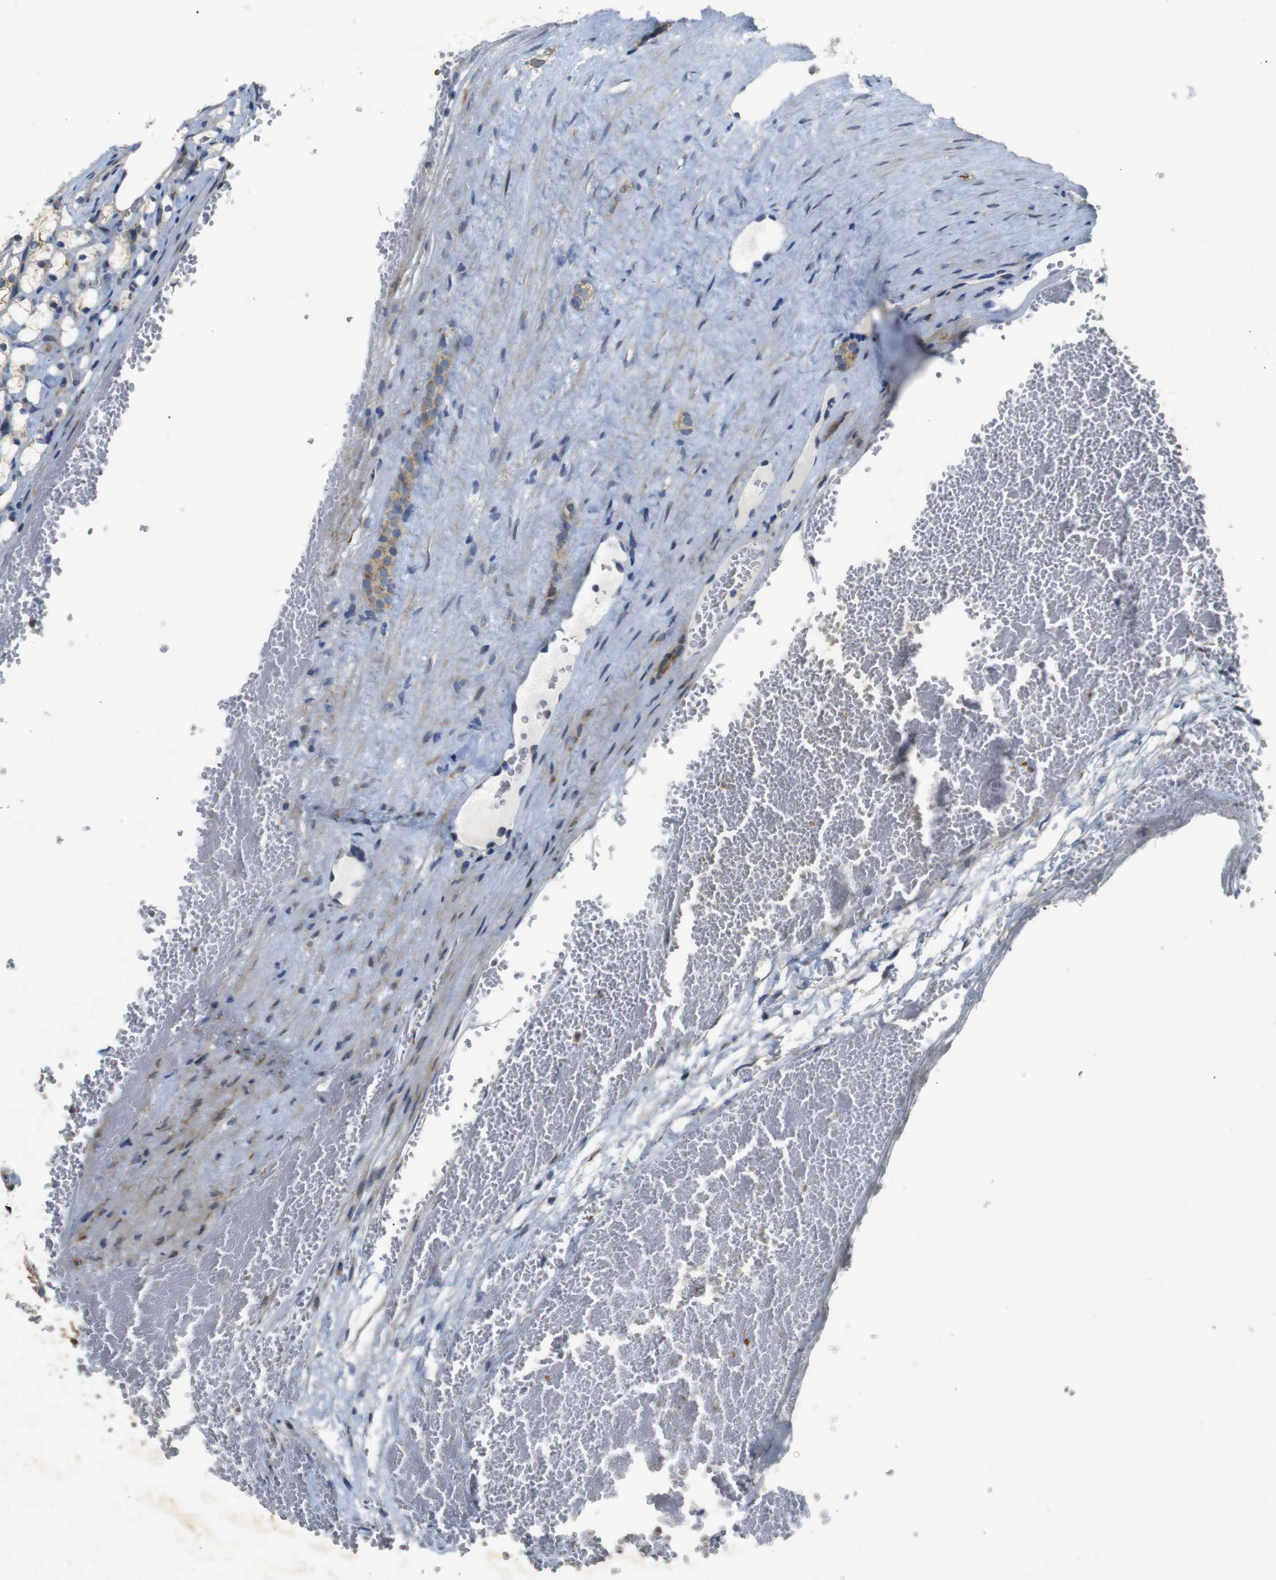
{"staining": {"intensity": "weak", "quantity": "25%-75%", "location": "cytoplasmic/membranous"}, "tissue": "renal cancer", "cell_type": "Tumor cells", "image_type": "cancer", "snomed": [{"axis": "morphology", "description": "Adenocarcinoma, NOS"}, {"axis": "topography", "description": "Kidney"}], "caption": "Immunohistochemical staining of renal cancer (adenocarcinoma) reveals low levels of weak cytoplasmic/membranous staining in about 25%-75% of tumor cells. Nuclei are stained in blue.", "gene": "CHST10", "patient": {"sex": "female", "age": 69}}